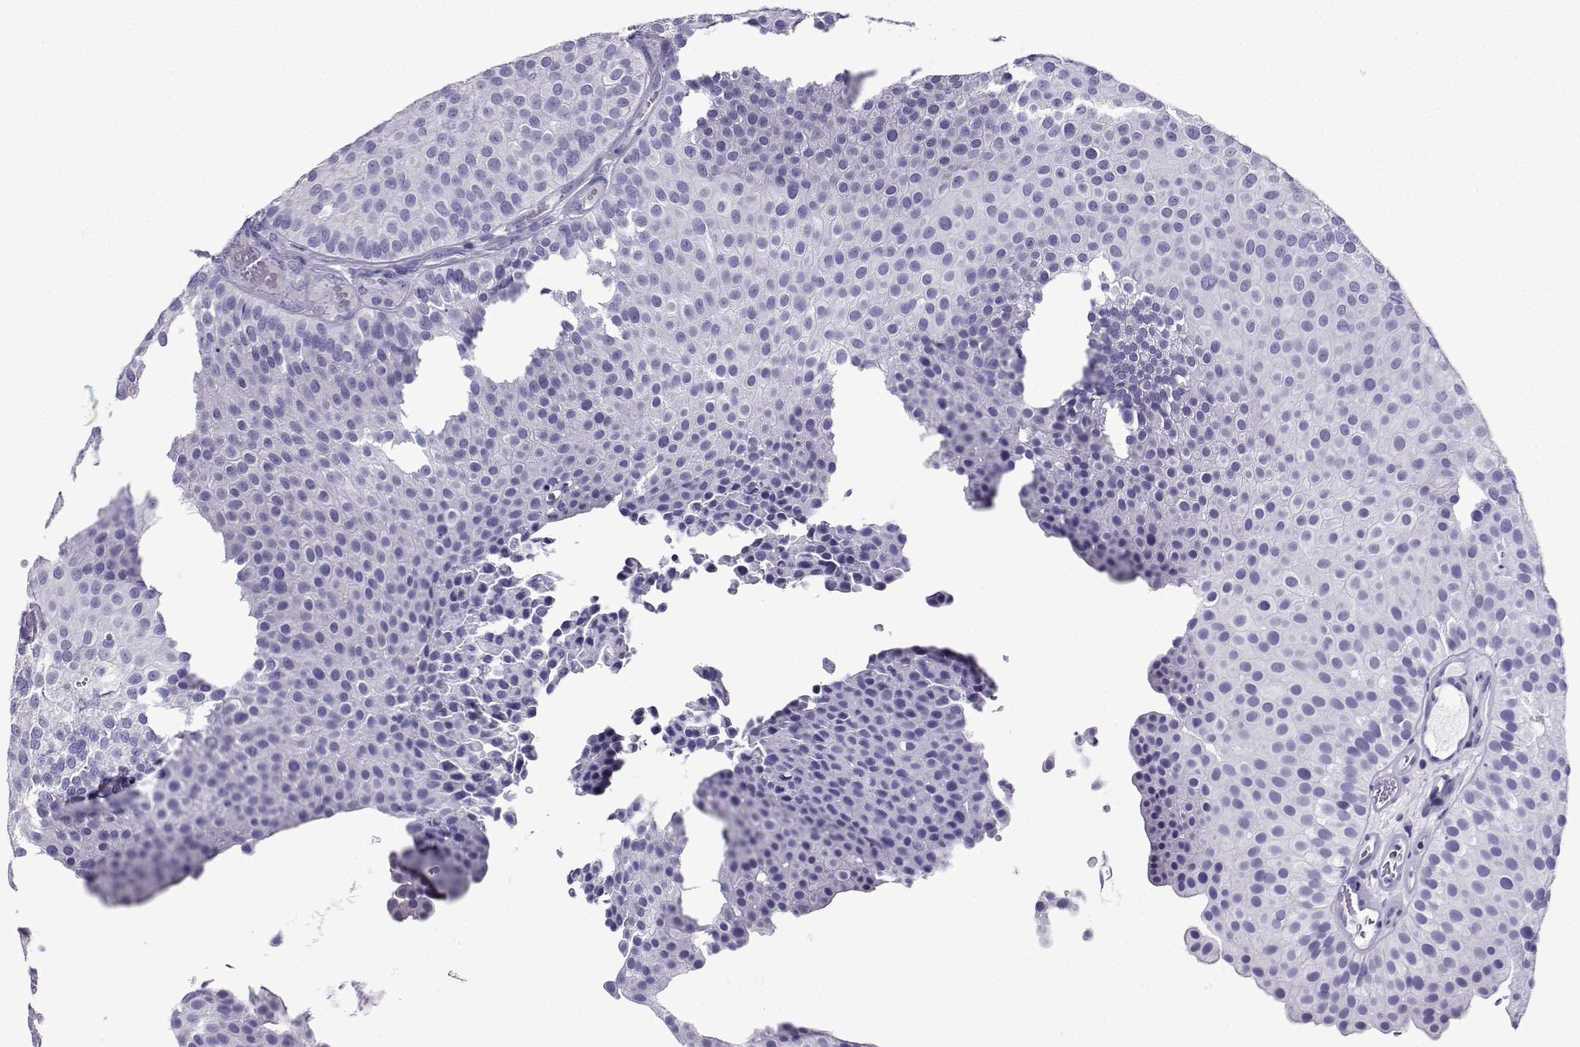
{"staining": {"intensity": "negative", "quantity": "none", "location": "none"}, "tissue": "urothelial cancer", "cell_type": "Tumor cells", "image_type": "cancer", "snomed": [{"axis": "morphology", "description": "Urothelial carcinoma, Low grade"}, {"axis": "topography", "description": "Urinary bladder"}], "caption": "IHC histopathology image of urothelial cancer stained for a protein (brown), which reveals no expression in tumor cells.", "gene": "CD109", "patient": {"sex": "female", "age": 87}}